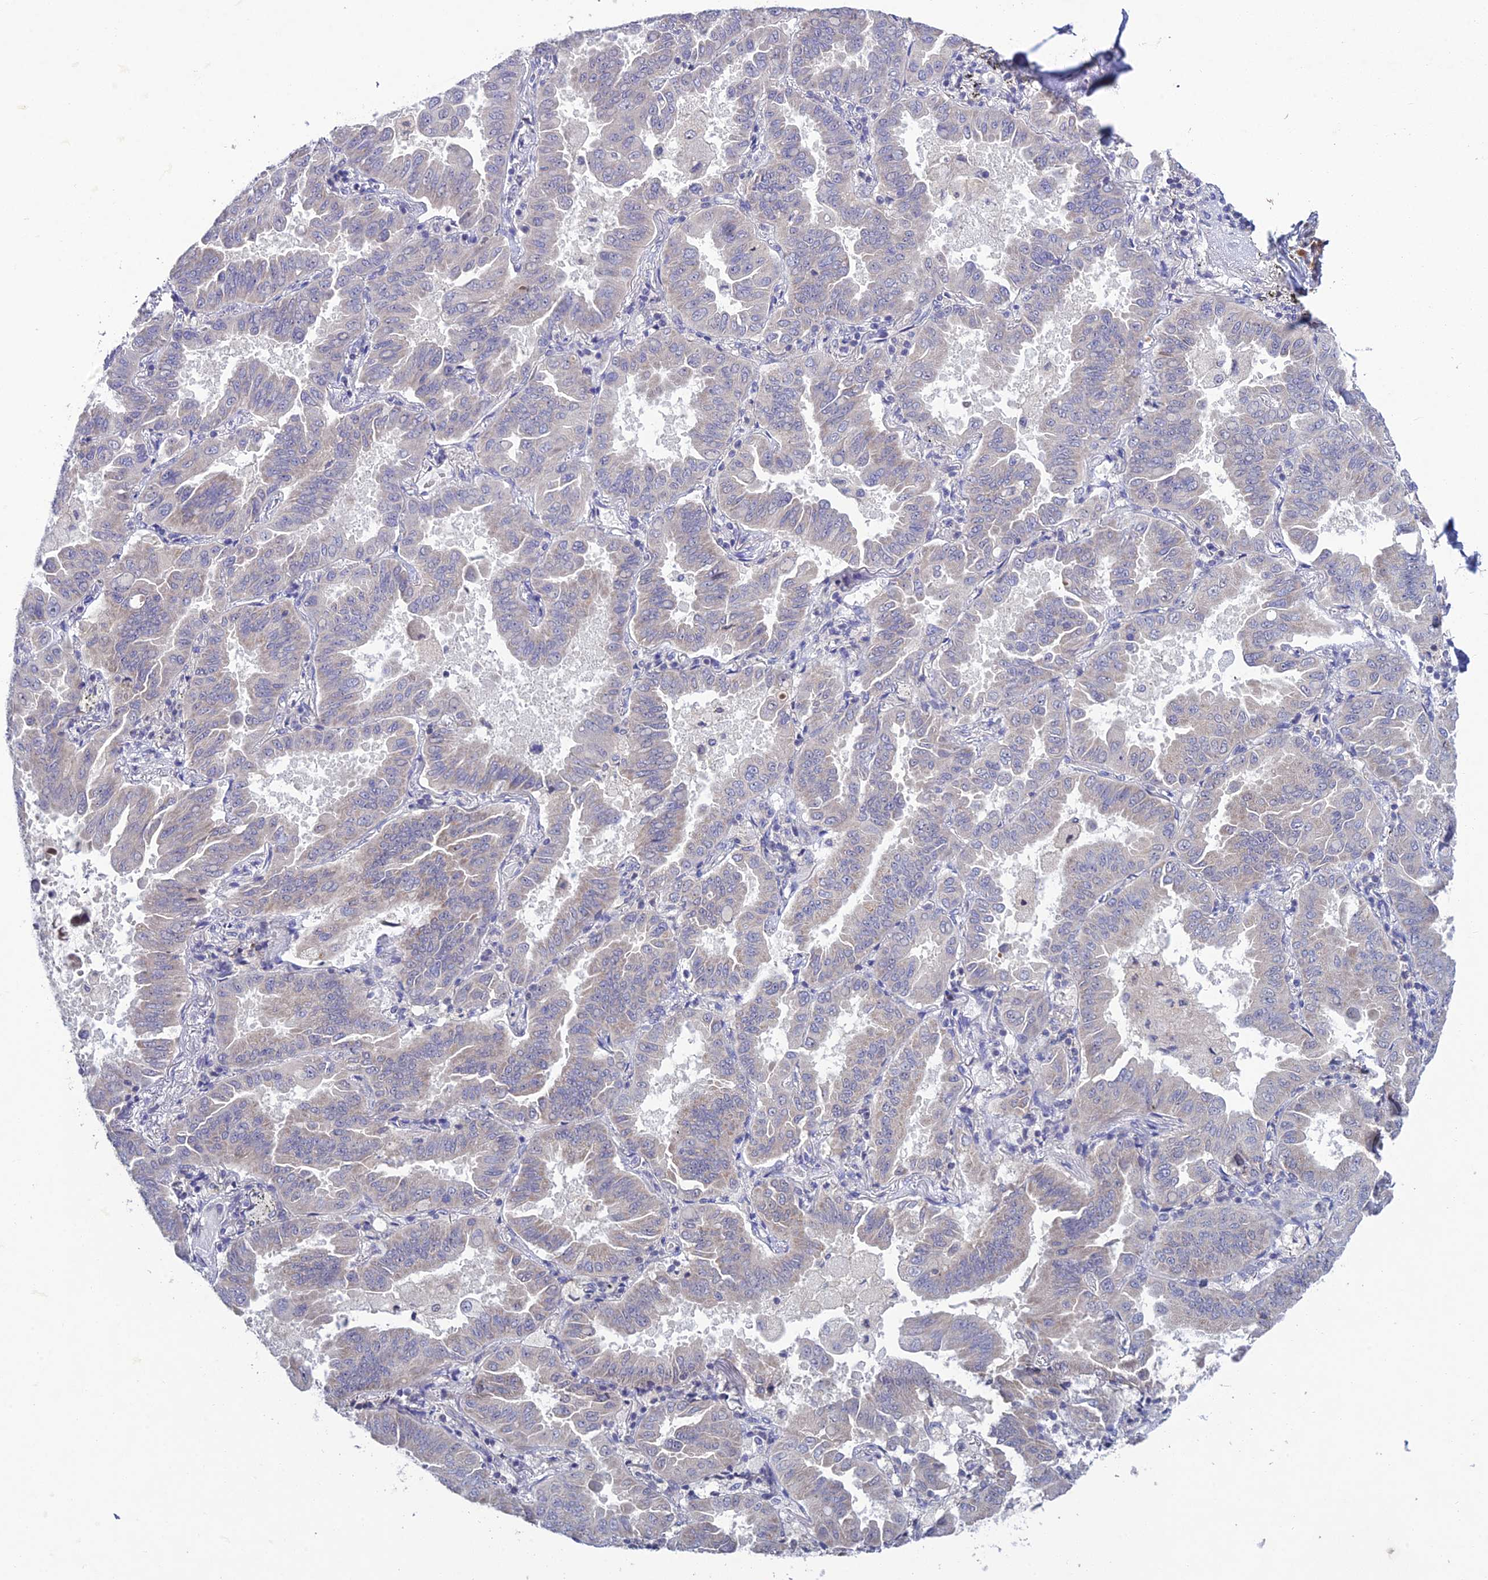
{"staining": {"intensity": "negative", "quantity": "none", "location": "none"}, "tissue": "lung cancer", "cell_type": "Tumor cells", "image_type": "cancer", "snomed": [{"axis": "morphology", "description": "Adenocarcinoma, NOS"}, {"axis": "topography", "description": "Lung"}], "caption": "A micrograph of lung cancer stained for a protein exhibits no brown staining in tumor cells.", "gene": "CHST5", "patient": {"sex": "male", "age": 64}}